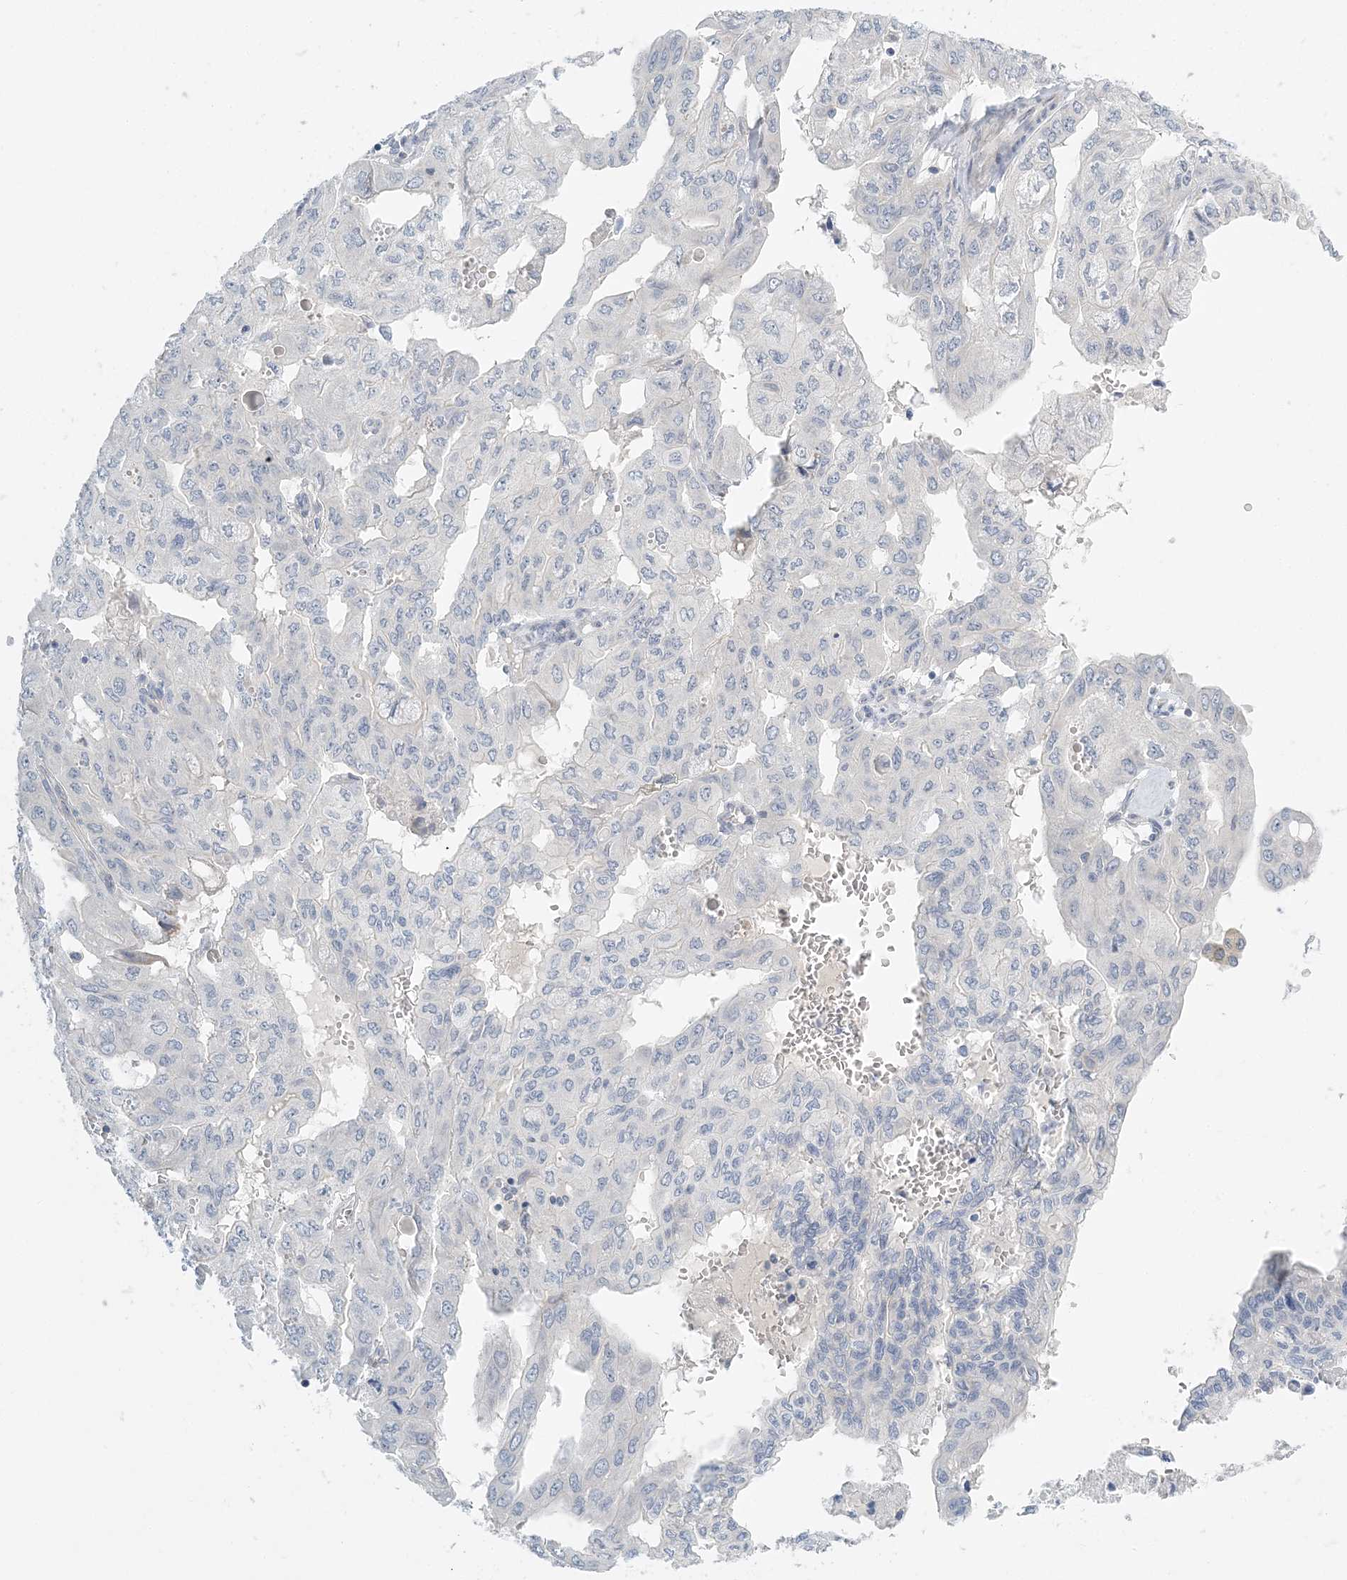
{"staining": {"intensity": "negative", "quantity": "none", "location": "none"}, "tissue": "pancreatic cancer", "cell_type": "Tumor cells", "image_type": "cancer", "snomed": [{"axis": "morphology", "description": "Adenocarcinoma, NOS"}, {"axis": "topography", "description": "Pancreas"}], "caption": "The histopathology image displays no staining of tumor cells in adenocarcinoma (pancreatic).", "gene": "NAA11", "patient": {"sex": "male", "age": 51}}